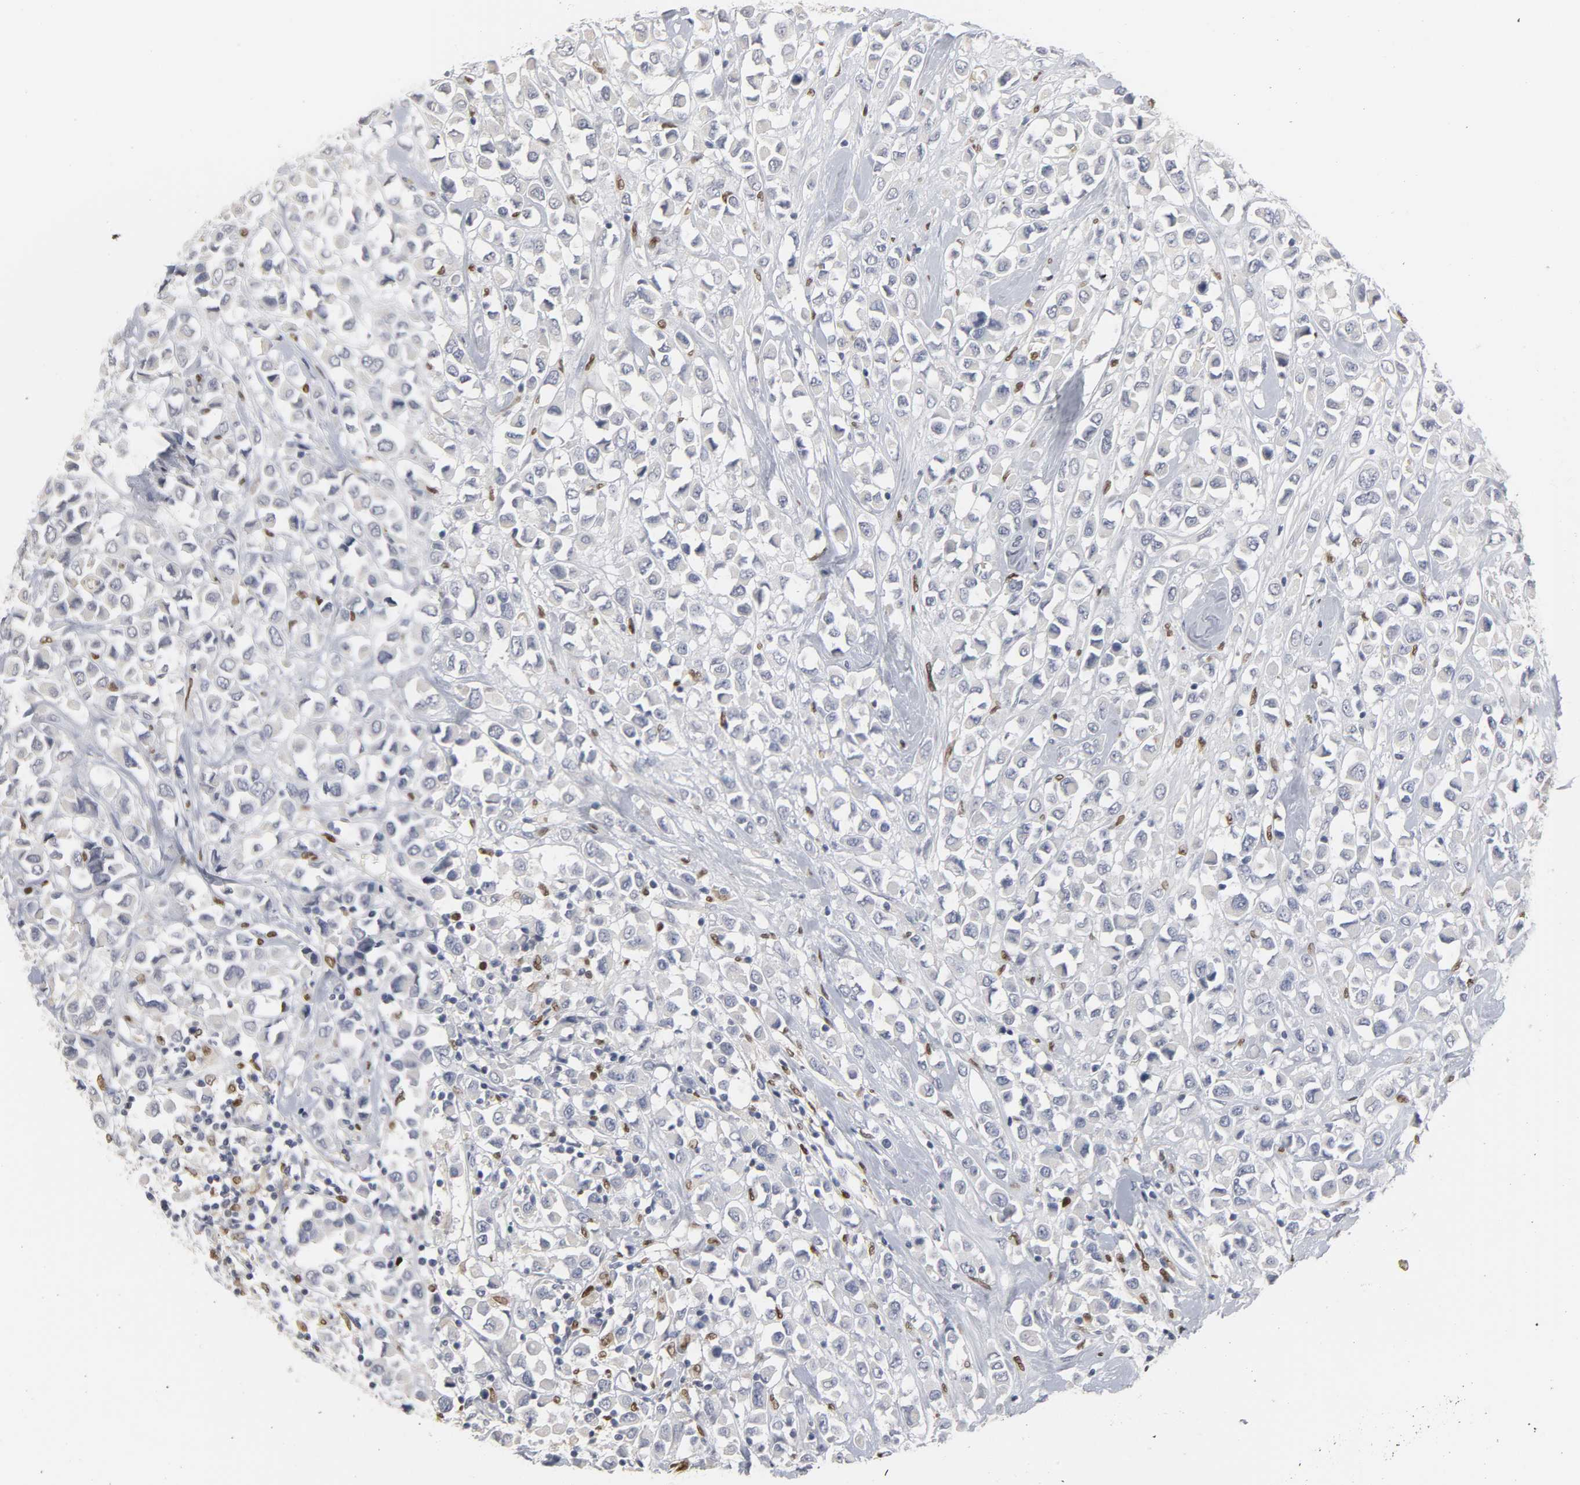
{"staining": {"intensity": "negative", "quantity": "none", "location": "none"}, "tissue": "breast cancer", "cell_type": "Tumor cells", "image_type": "cancer", "snomed": [{"axis": "morphology", "description": "Duct carcinoma"}, {"axis": "topography", "description": "Breast"}], "caption": "Protein analysis of invasive ductal carcinoma (breast) displays no significant staining in tumor cells. (DAB immunohistochemistry, high magnification).", "gene": "SPI1", "patient": {"sex": "female", "age": 61}}